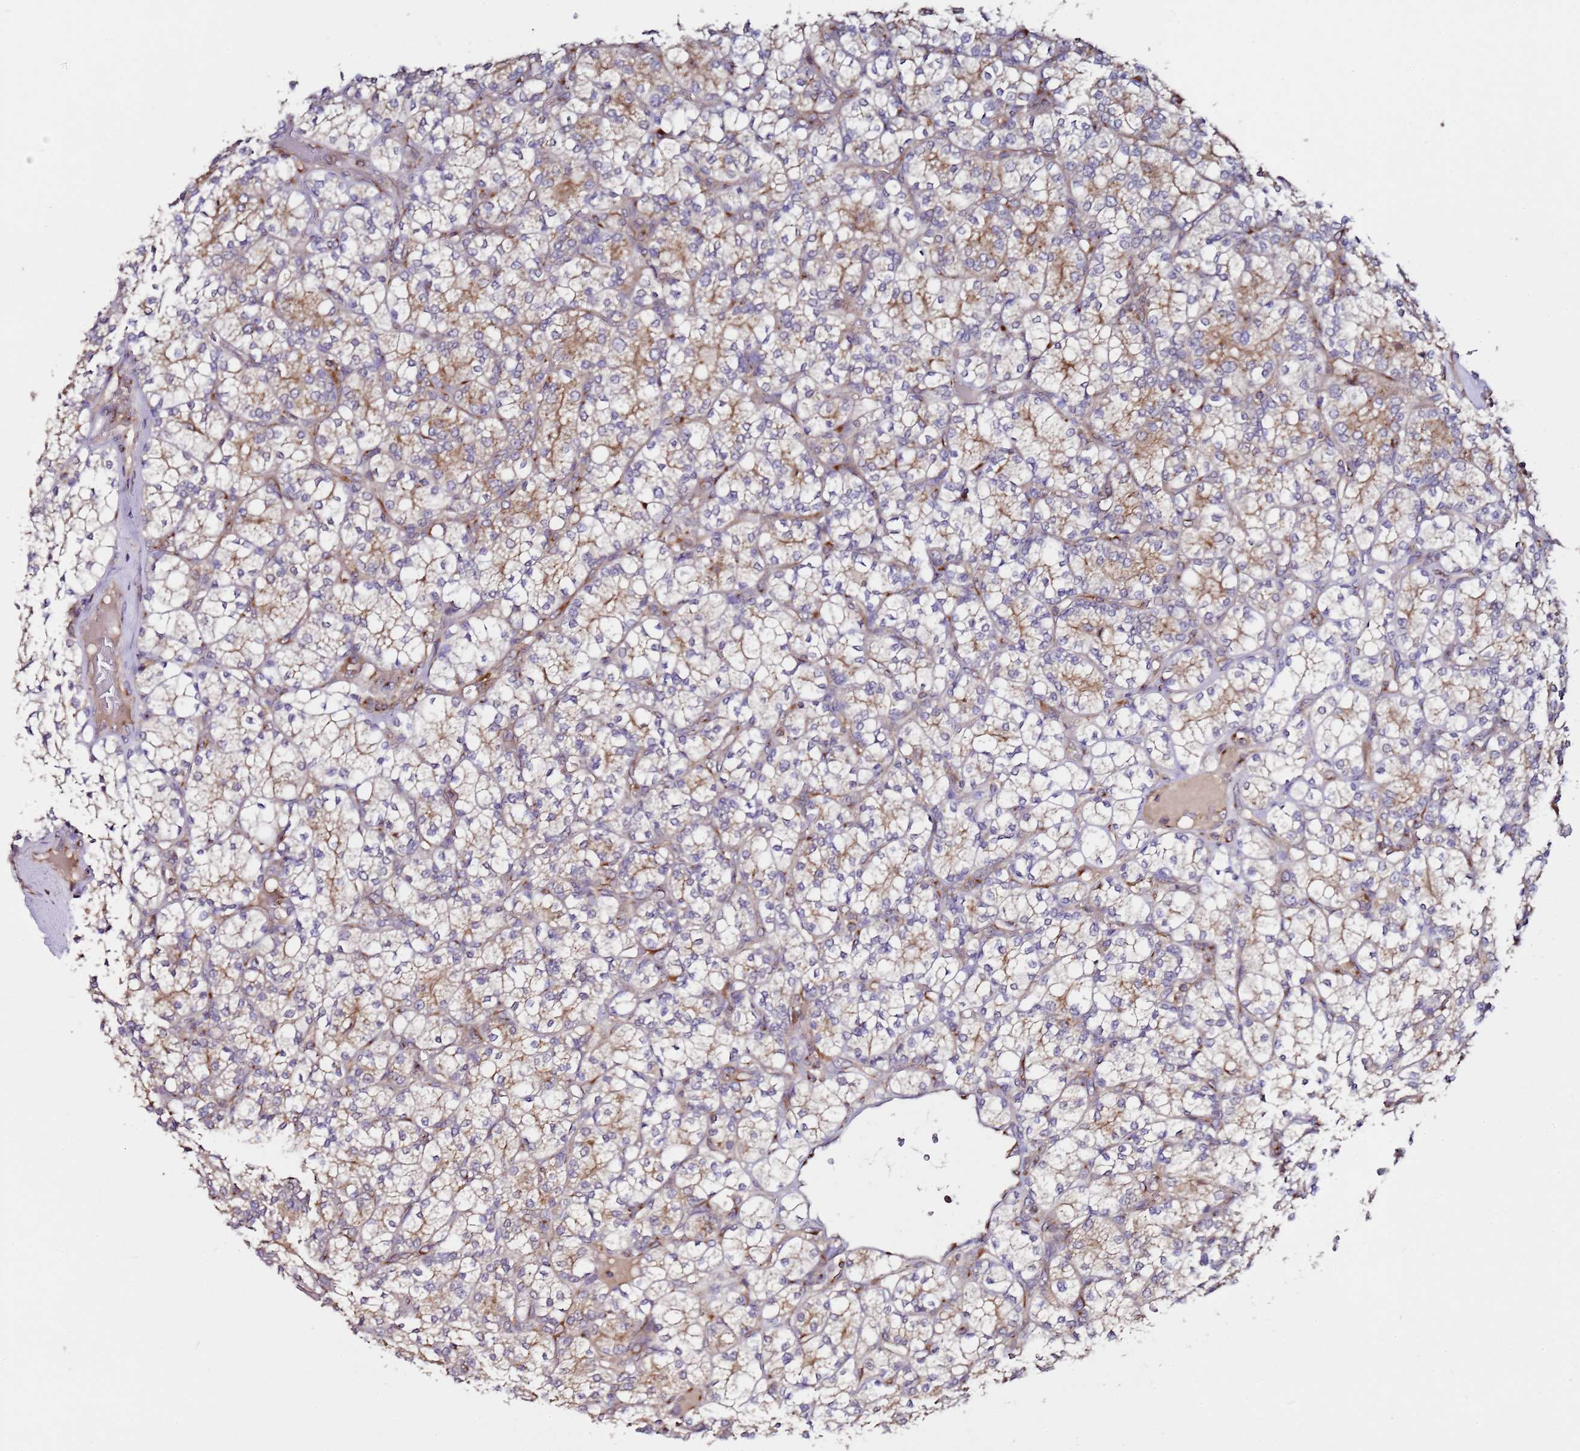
{"staining": {"intensity": "weak", "quantity": "<25%", "location": "cytoplasmic/membranous"}, "tissue": "renal cancer", "cell_type": "Tumor cells", "image_type": "cancer", "snomed": [{"axis": "morphology", "description": "Adenocarcinoma, NOS"}, {"axis": "topography", "description": "Kidney"}], "caption": "The image shows no staining of tumor cells in renal cancer (adenocarcinoma). (DAB (3,3'-diaminobenzidine) IHC with hematoxylin counter stain).", "gene": "MRPL49", "patient": {"sex": "male", "age": 77}}